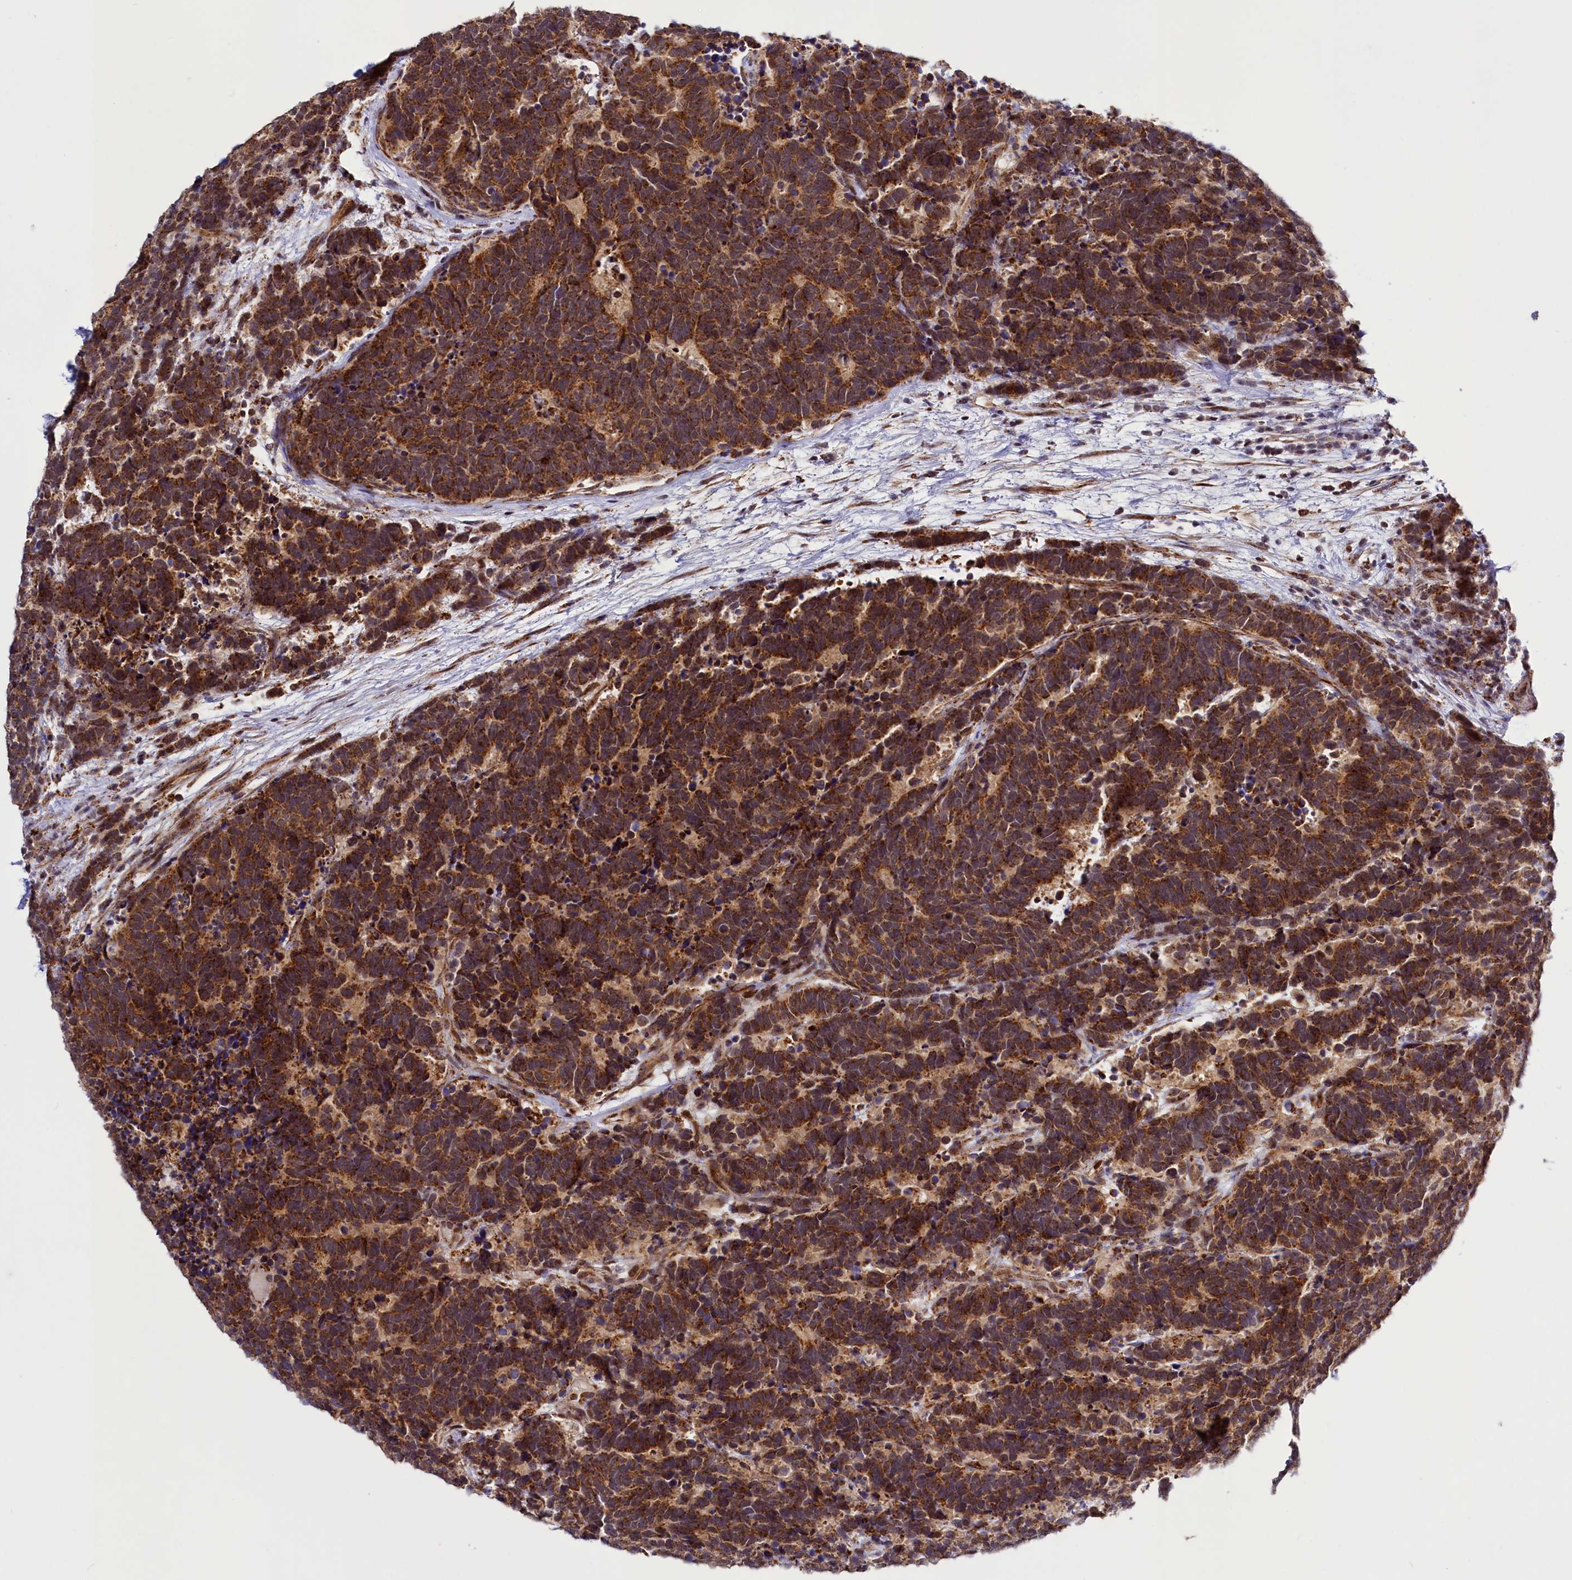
{"staining": {"intensity": "moderate", "quantity": ">75%", "location": "cytoplasmic/membranous"}, "tissue": "carcinoid", "cell_type": "Tumor cells", "image_type": "cancer", "snomed": [{"axis": "morphology", "description": "Carcinoma, NOS"}, {"axis": "morphology", "description": "Carcinoid, malignant, NOS"}, {"axis": "topography", "description": "Urinary bladder"}], "caption": "This histopathology image shows carcinoid stained with immunohistochemistry (IHC) to label a protein in brown. The cytoplasmic/membranous of tumor cells show moderate positivity for the protein. Nuclei are counter-stained blue.", "gene": "DYNC2H1", "patient": {"sex": "male", "age": 57}}